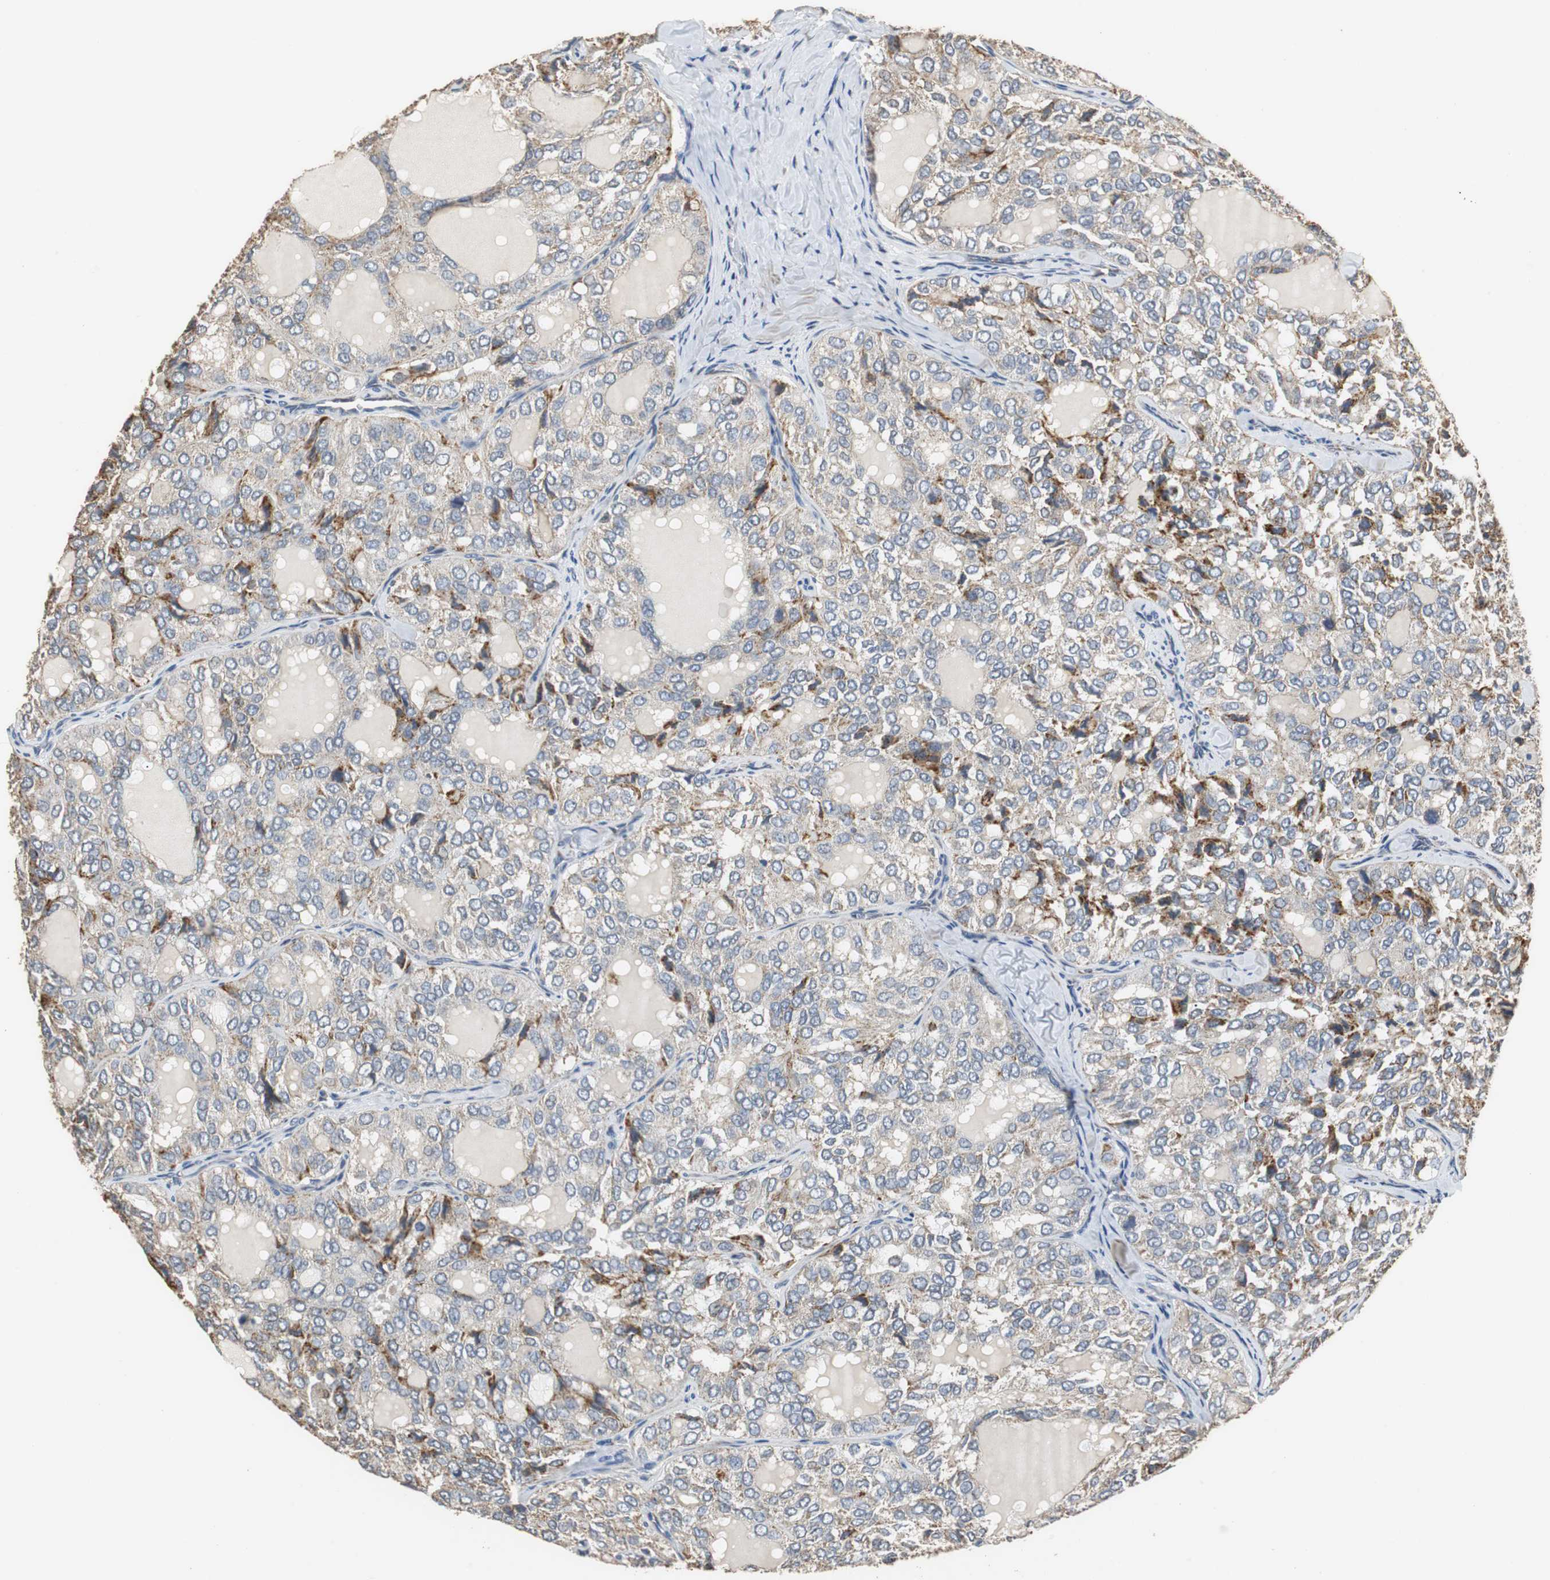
{"staining": {"intensity": "moderate", "quantity": "<25%", "location": "cytoplasmic/membranous"}, "tissue": "thyroid cancer", "cell_type": "Tumor cells", "image_type": "cancer", "snomed": [{"axis": "morphology", "description": "Follicular adenoma carcinoma, NOS"}, {"axis": "topography", "description": "Thyroid gland"}], "caption": "Tumor cells reveal moderate cytoplasmic/membranous staining in about <25% of cells in thyroid cancer (follicular adenoma carcinoma).", "gene": "HMGCL", "patient": {"sex": "male", "age": 75}}